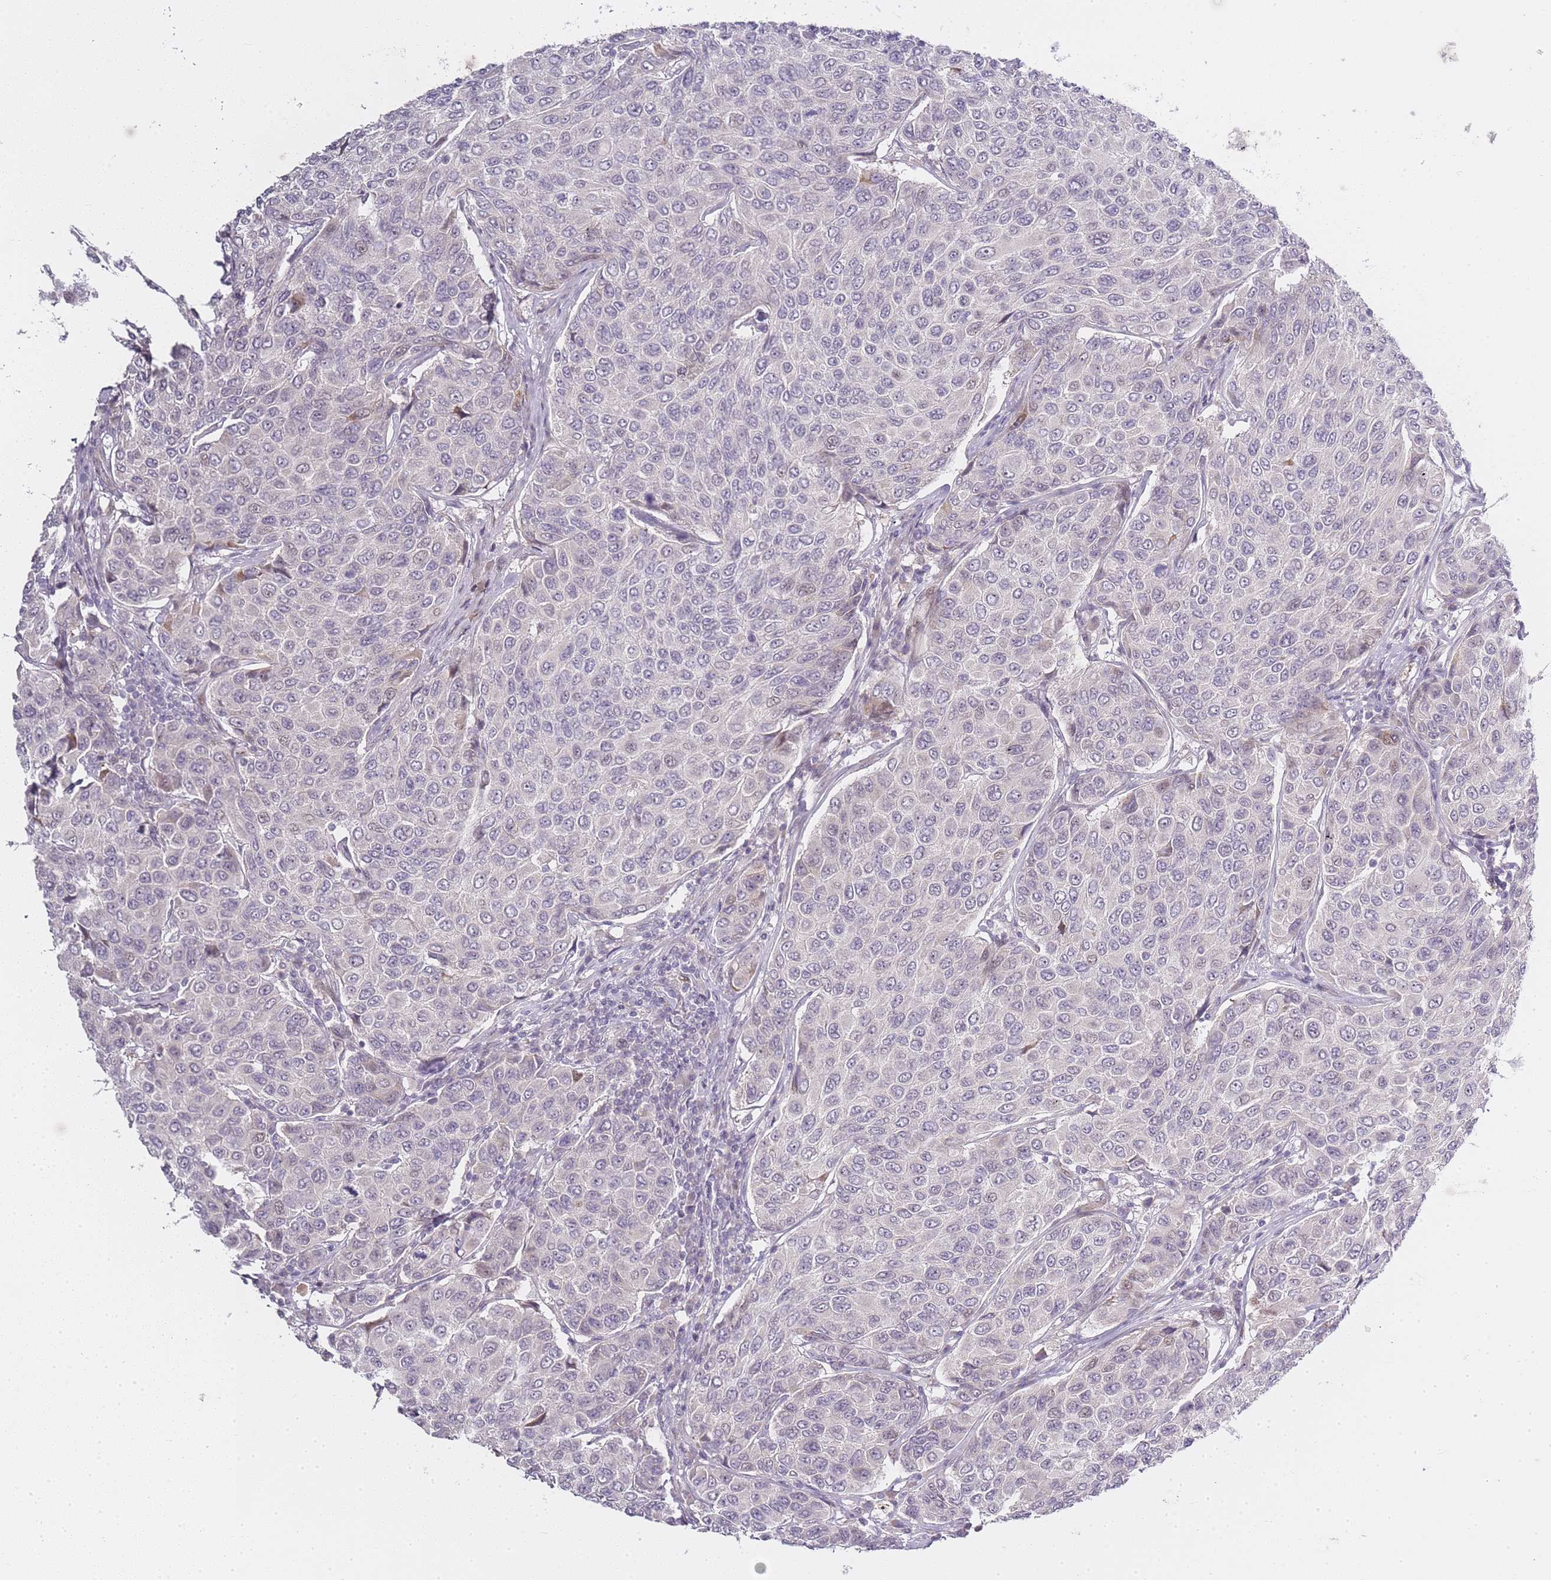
{"staining": {"intensity": "negative", "quantity": "none", "location": "none"}, "tissue": "breast cancer", "cell_type": "Tumor cells", "image_type": "cancer", "snomed": [{"axis": "morphology", "description": "Duct carcinoma"}, {"axis": "topography", "description": "Breast"}], "caption": "This is an immunohistochemistry (IHC) image of breast infiltrating ductal carcinoma. There is no staining in tumor cells.", "gene": "OGG1", "patient": {"sex": "female", "age": 55}}